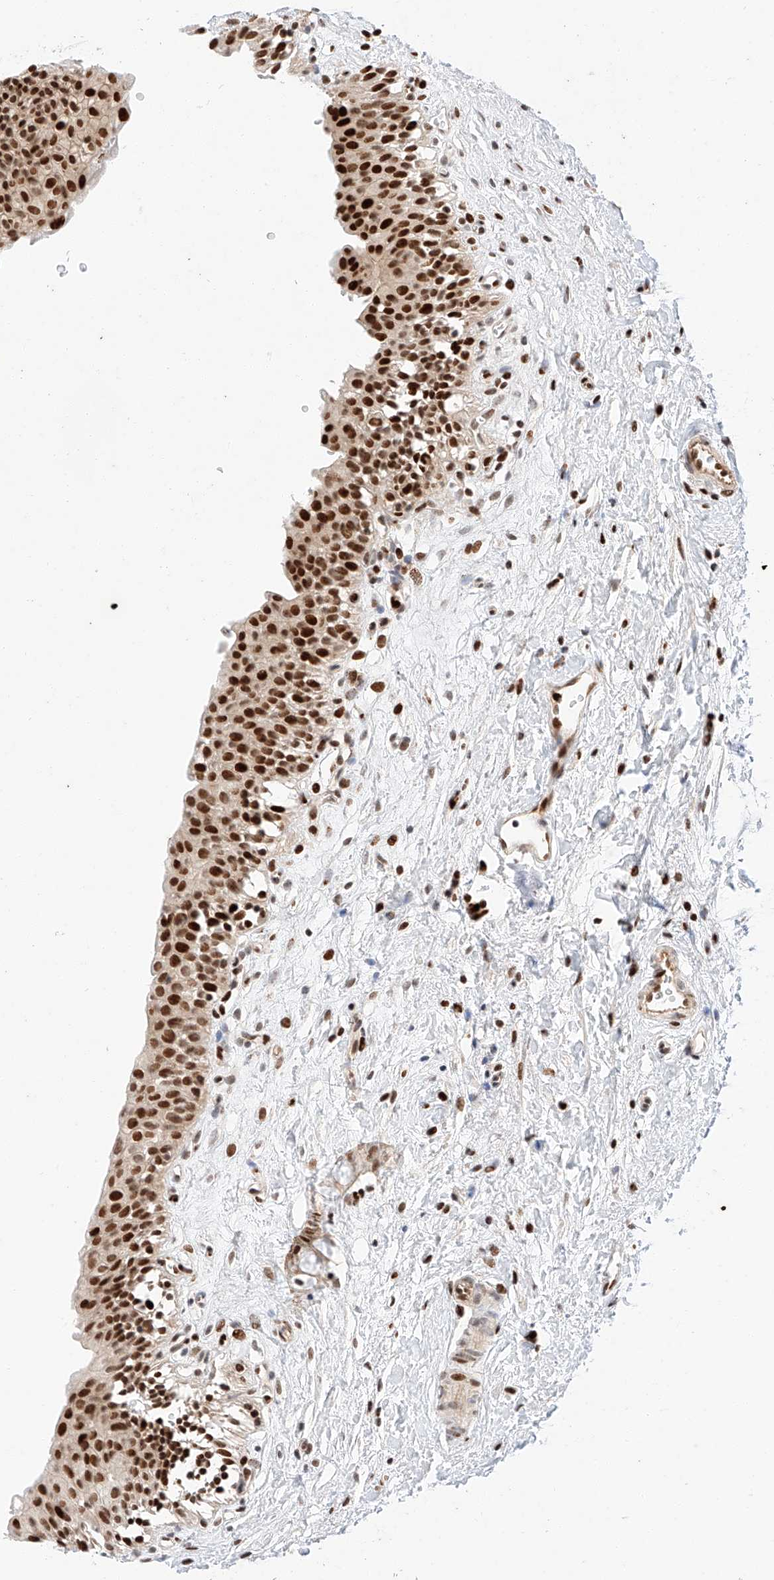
{"staining": {"intensity": "strong", "quantity": ">75%", "location": "nuclear"}, "tissue": "urinary bladder", "cell_type": "Urothelial cells", "image_type": "normal", "snomed": [{"axis": "morphology", "description": "Normal tissue, NOS"}, {"axis": "topography", "description": "Urinary bladder"}], "caption": "A high amount of strong nuclear staining is seen in about >75% of urothelial cells in benign urinary bladder.", "gene": "HDAC9", "patient": {"sex": "male", "age": 51}}